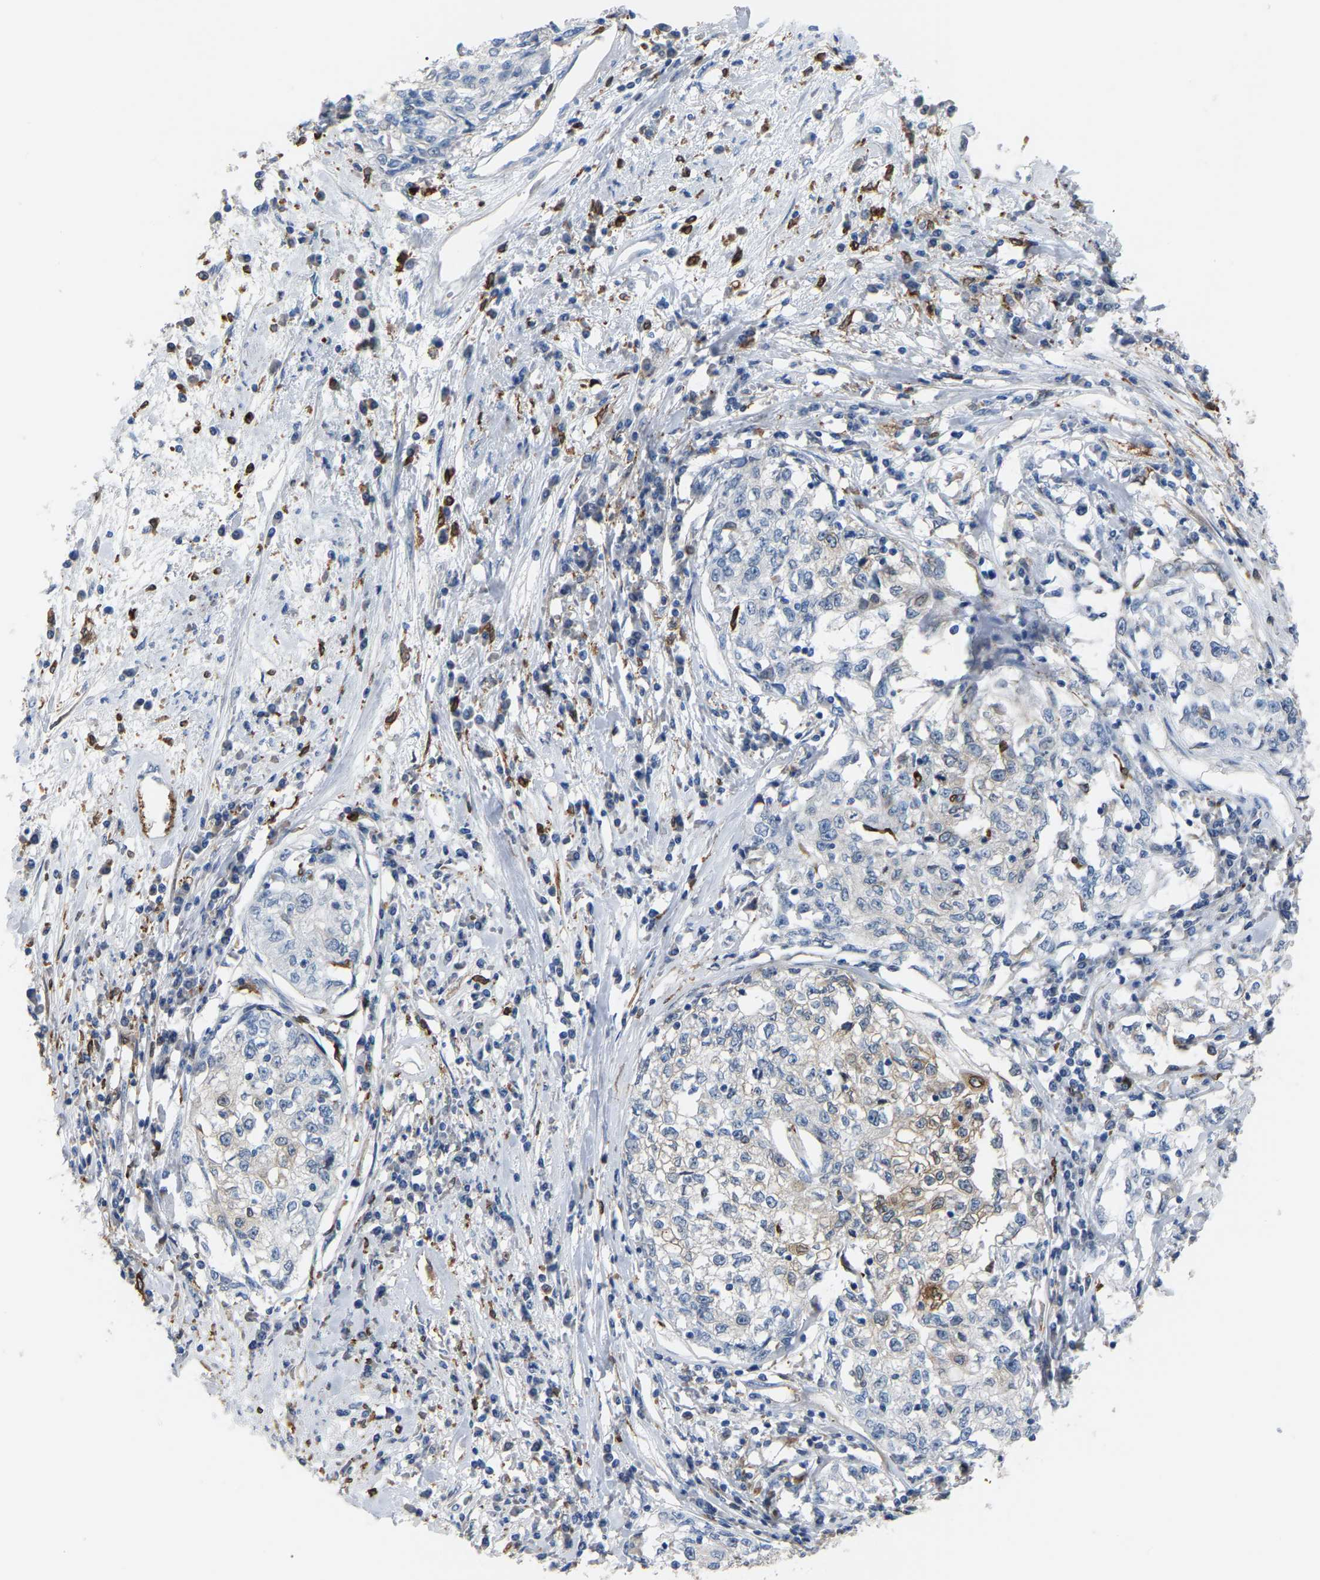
{"staining": {"intensity": "moderate", "quantity": "<25%", "location": "cytoplasmic/membranous"}, "tissue": "cervical cancer", "cell_type": "Tumor cells", "image_type": "cancer", "snomed": [{"axis": "morphology", "description": "Squamous cell carcinoma, NOS"}, {"axis": "topography", "description": "Cervix"}], "caption": "An IHC micrograph of neoplastic tissue is shown. Protein staining in brown labels moderate cytoplasmic/membranous positivity in squamous cell carcinoma (cervical) within tumor cells. (IHC, brightfield microscopy, high magnification).", "gene": "PTGS1", "patient": {"sex": "female", "age": 57}}